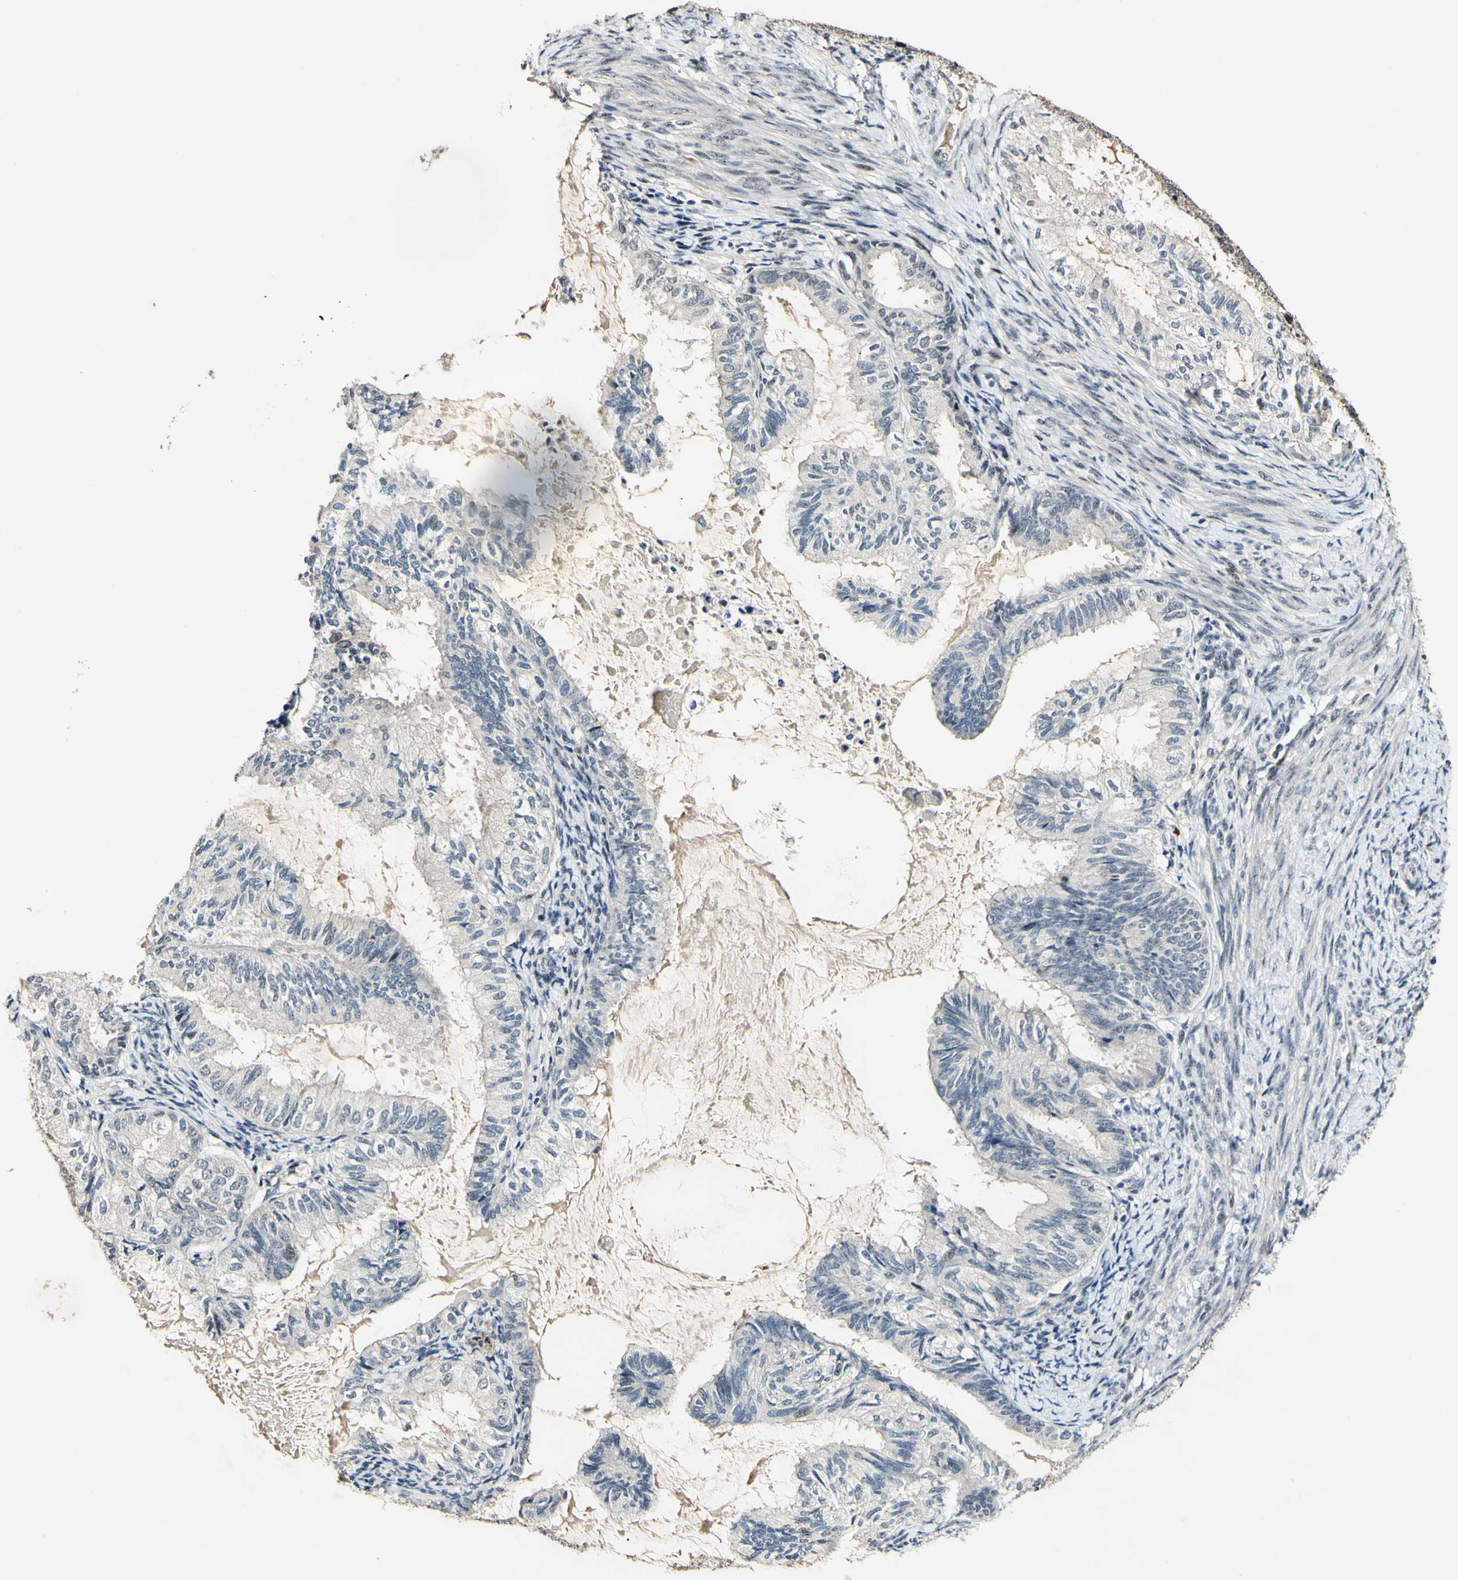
{"staining": {"intensity": "negative", "quantity": "none", "location": "none"}, "tissue": "cervical cancer", "cell_type": "Tumor cells", "image_type": "cancer", "snomed": [{"axis": "morphology", "description": "Normal tissue, NOS"}, {"axis": "morphology", "description": "Adenocarcinoma, NOS"}, {"axis": "topography", "description": "Cervix"}, {"axis": "topography", "description": "Endometrium"}], "caption": "DAB immunohistochemical staining of human cervical adenocarcinoma displays no significant staining in tumor cells.", "gene": "POLR2F", "patient": {"sex": "female", "age": 86}}